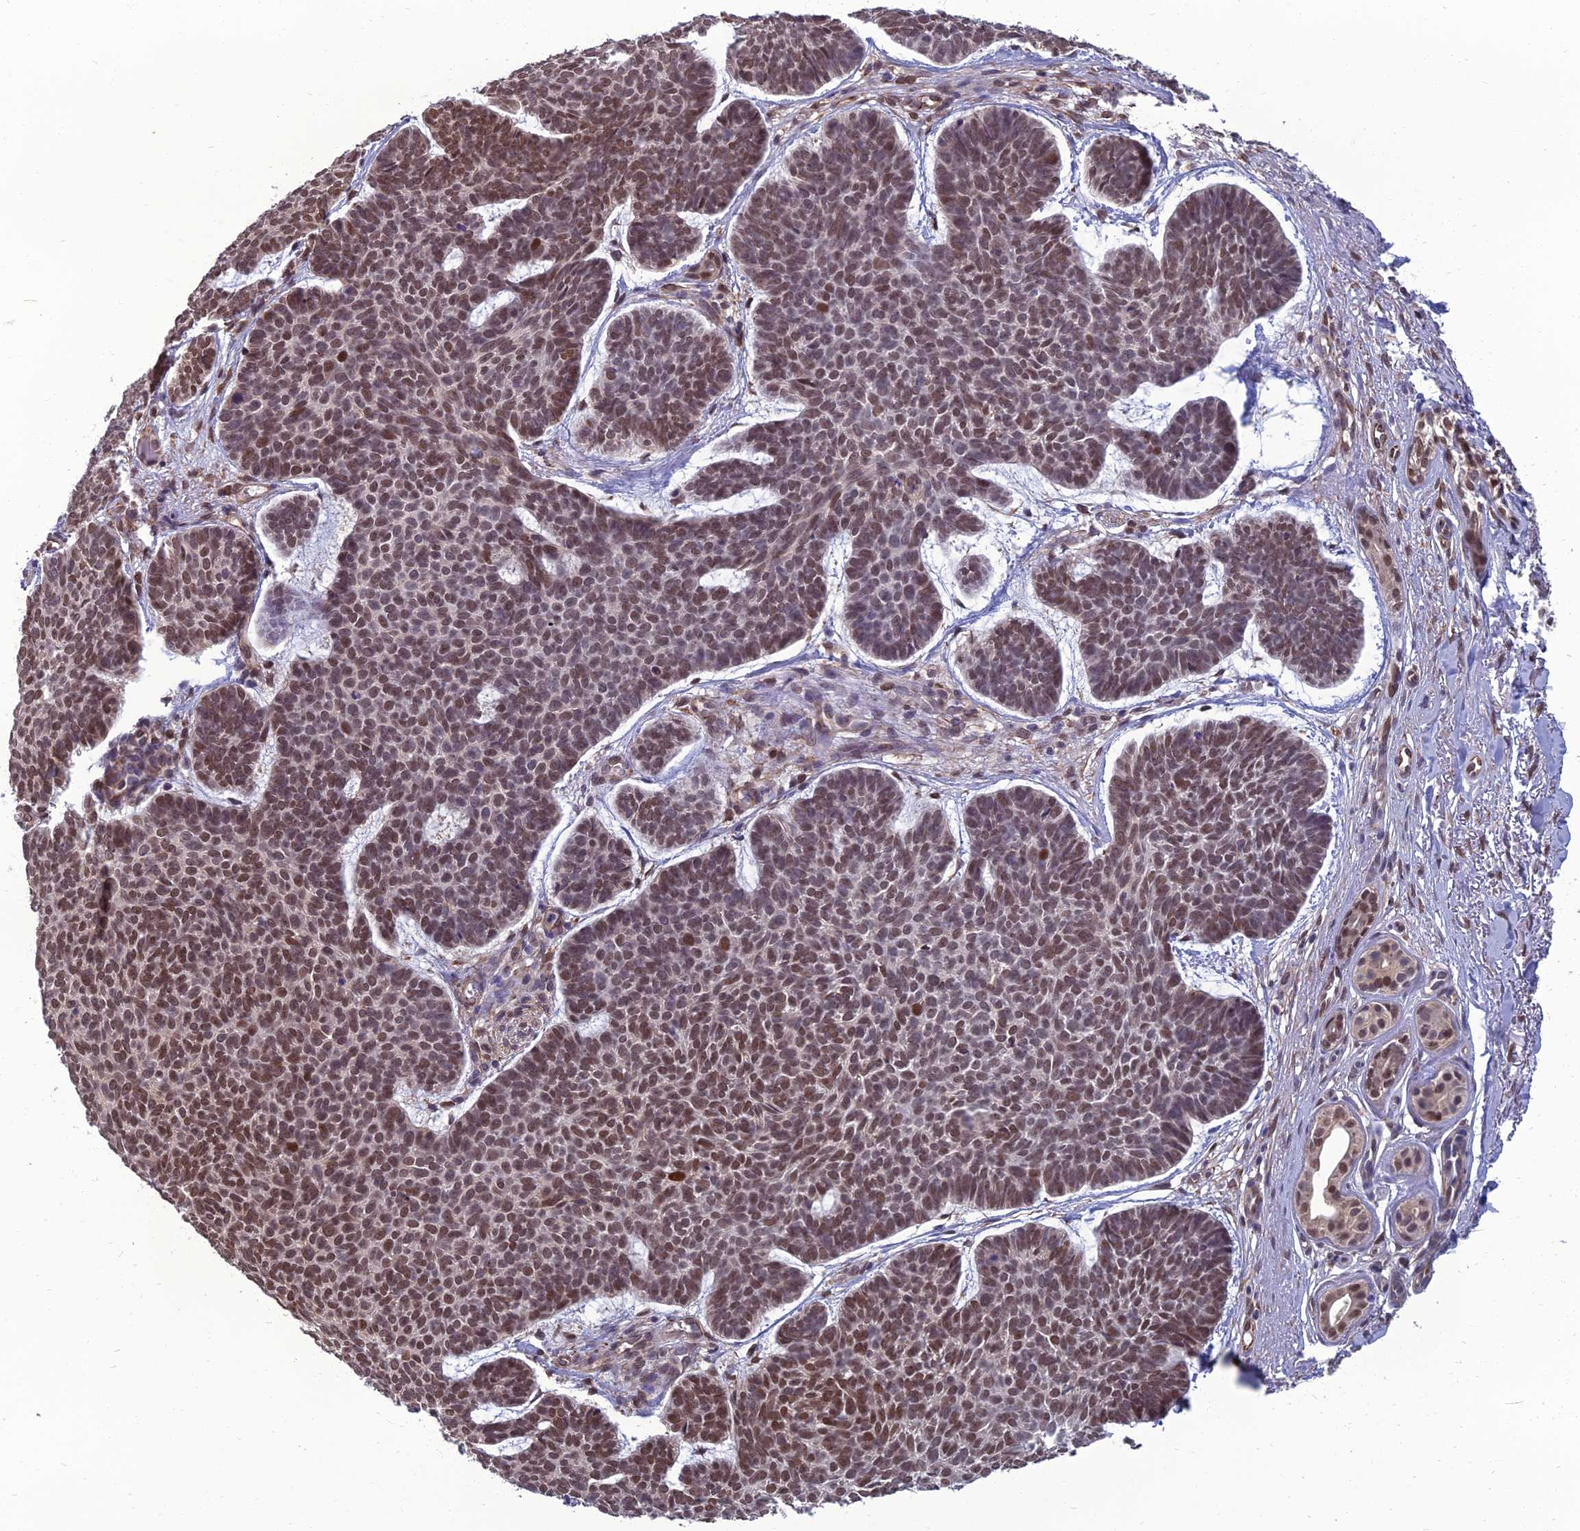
{"staining": {"intensity": "moderate", "quantity": ">75%", "location": "nuclear"}, "tissue": "skin cancer", "cell_type": "Tumor cells", "image_type": "cancer", "snomed": [{"axis": "morphology", "description": "Basal cell carcinoma"}, {"axis": "topography", "description": "Skin"}], "caption": "A brown stain shows moderate nuclear positivity of a protein in human skin basal cell carcinoma tumor cells.", "gene": "NR4A3", "patient": {"sex": "female", "age": 74}}